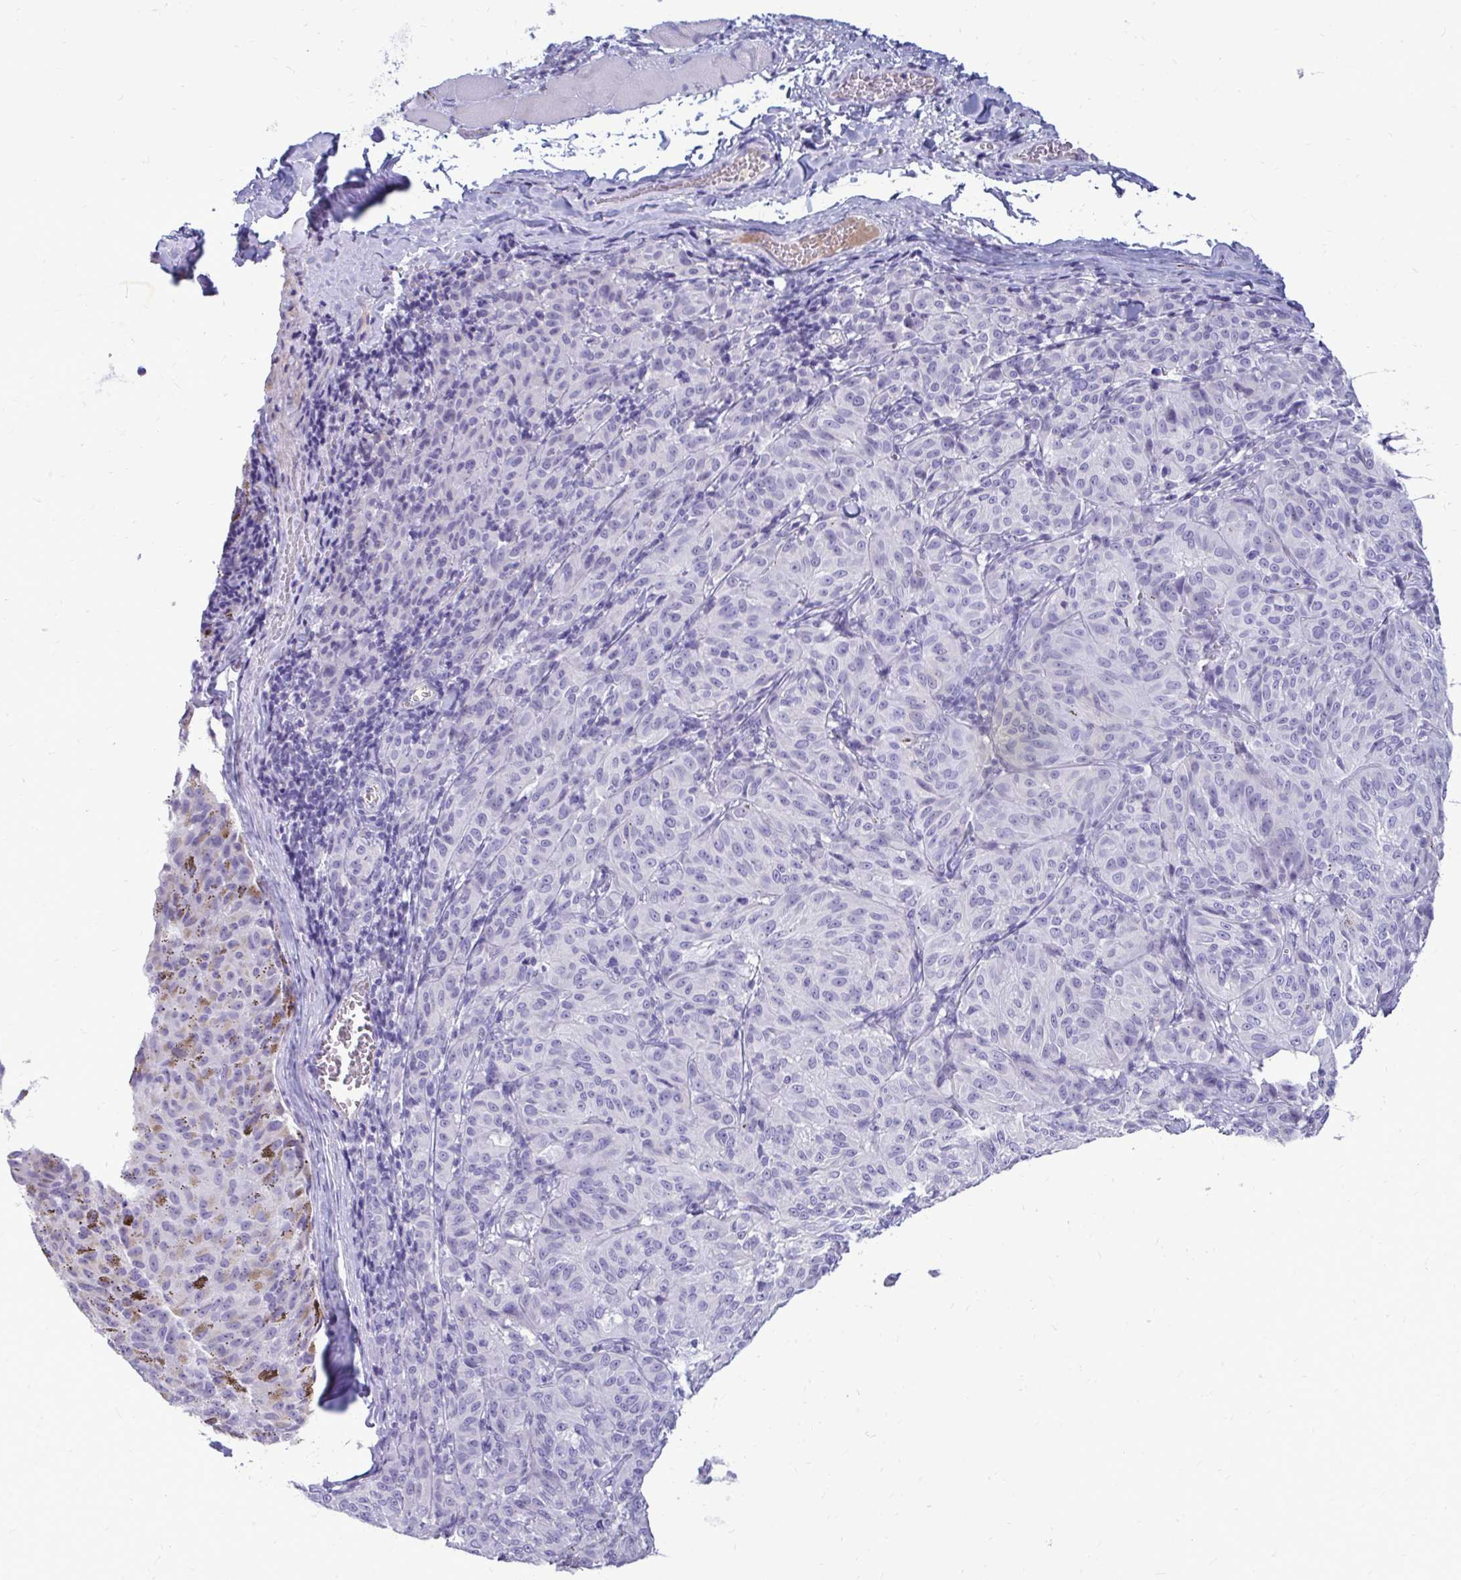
{"staining": {"intensity": "negative", "quantity": "none", "location": "none"}, "tissue": "melanoma", "cell_type": "Tumor cells", "image_type": "cancer", "snomed": [{"axis": "morphology", "description": "Malignant melanoma, NOS"}, {"axis": "topography", "description": "Skin"}], "caption": "Immunohistochemistry (IHC) of malignant melanoma demonstrates no expression in tumor cells.", "gene": "NANOGNB", "patient": {"sex": "female", "age": 72}}